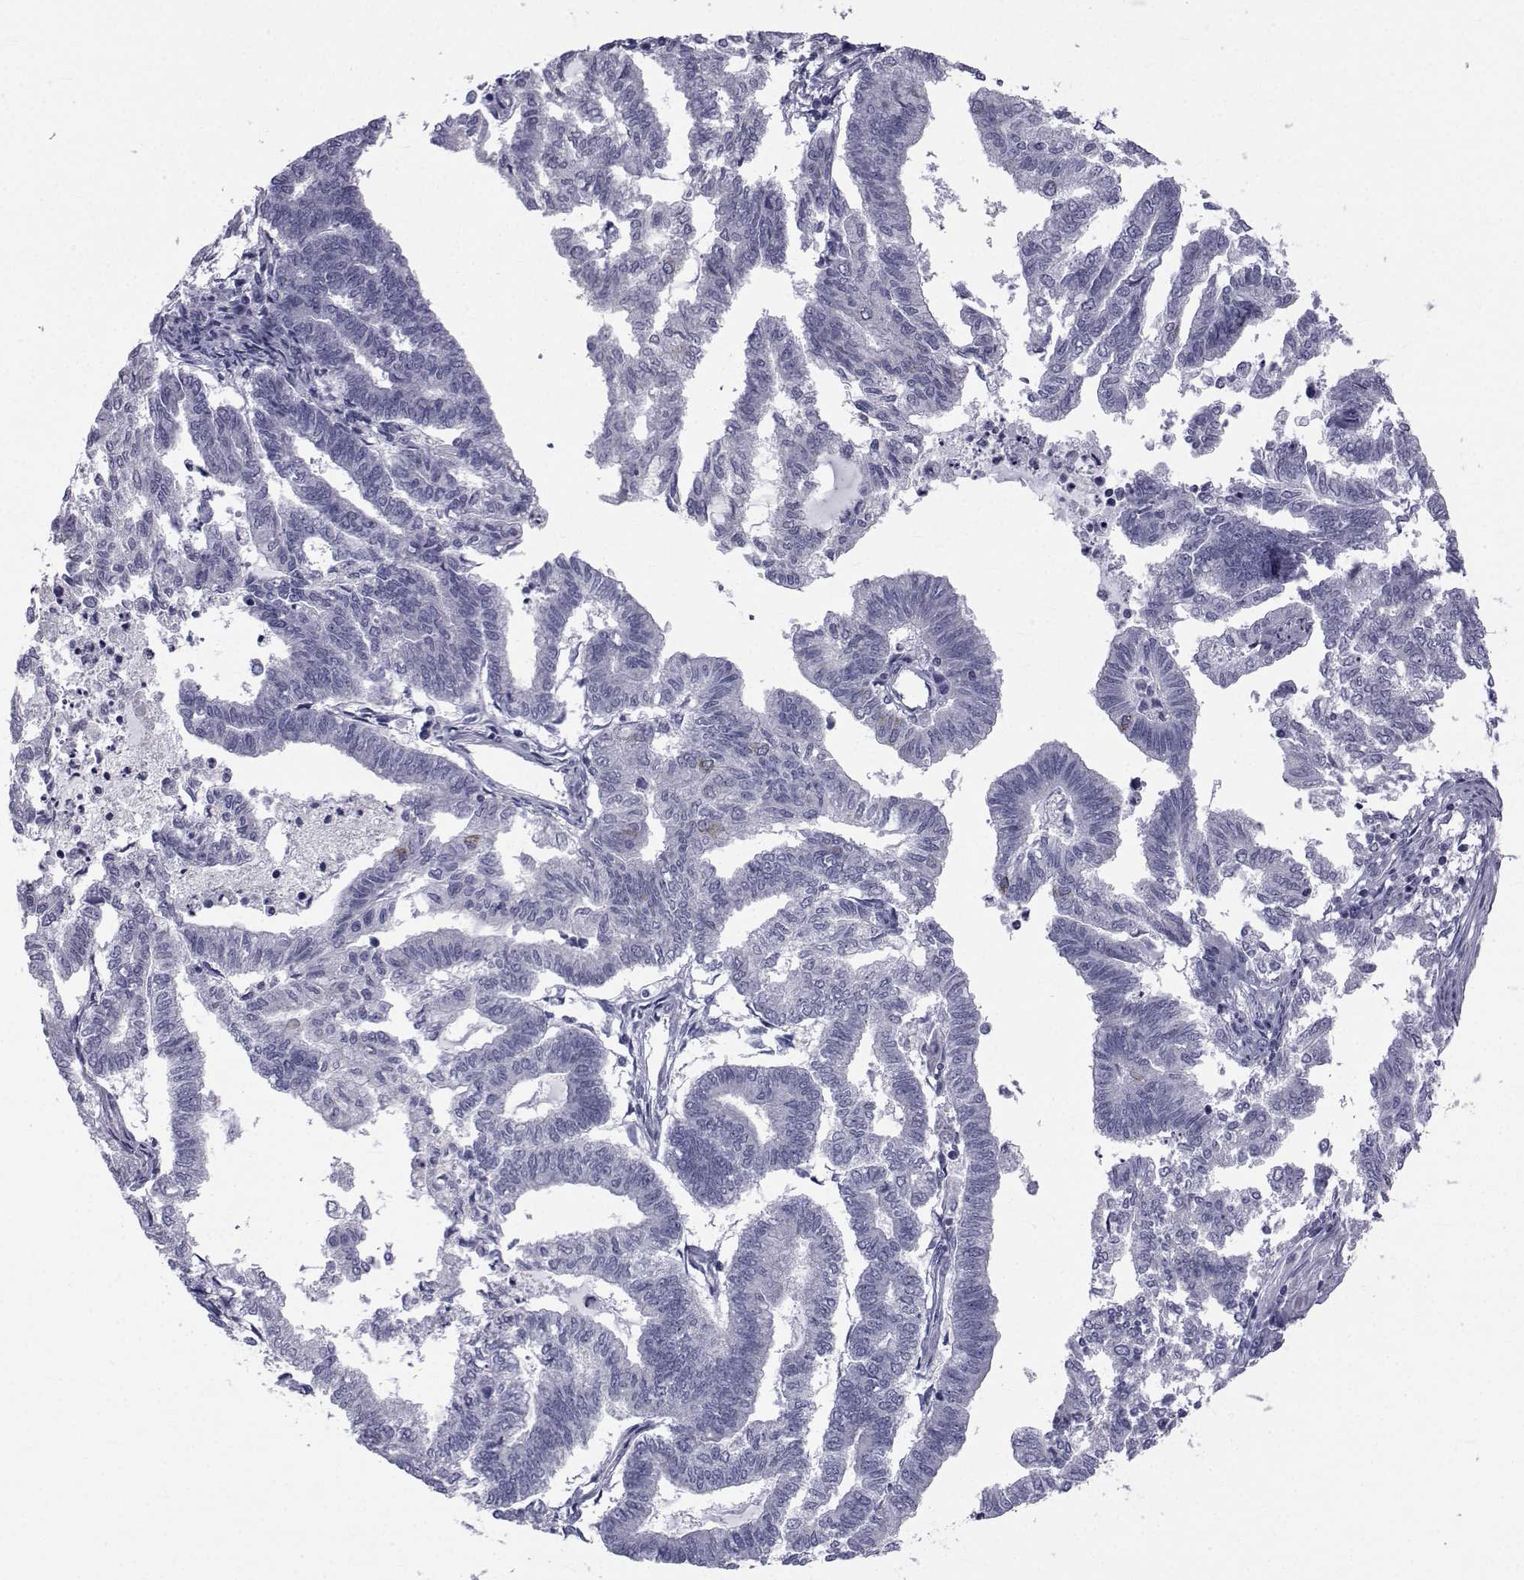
{"staining": {"intensity": "negative", "quantity": "none", "location": "none"}, "tissue": "endometrial cancer", "cell_type": "Tumor cells", "image_type": "cancer", "snomed": [{"axis": "morphology", "description": "Adenocarcinoma, NOS"}, {"axis": "topography", "description": "Endometrium"}], "caption": "This is a micrograph of immunohistochemistry (IHC) staining of endometrial adenocarcinoma, which shows no expression in tumor cells.", "gene": "FDXR", "patient": {"sex": "female", "age": 79}}